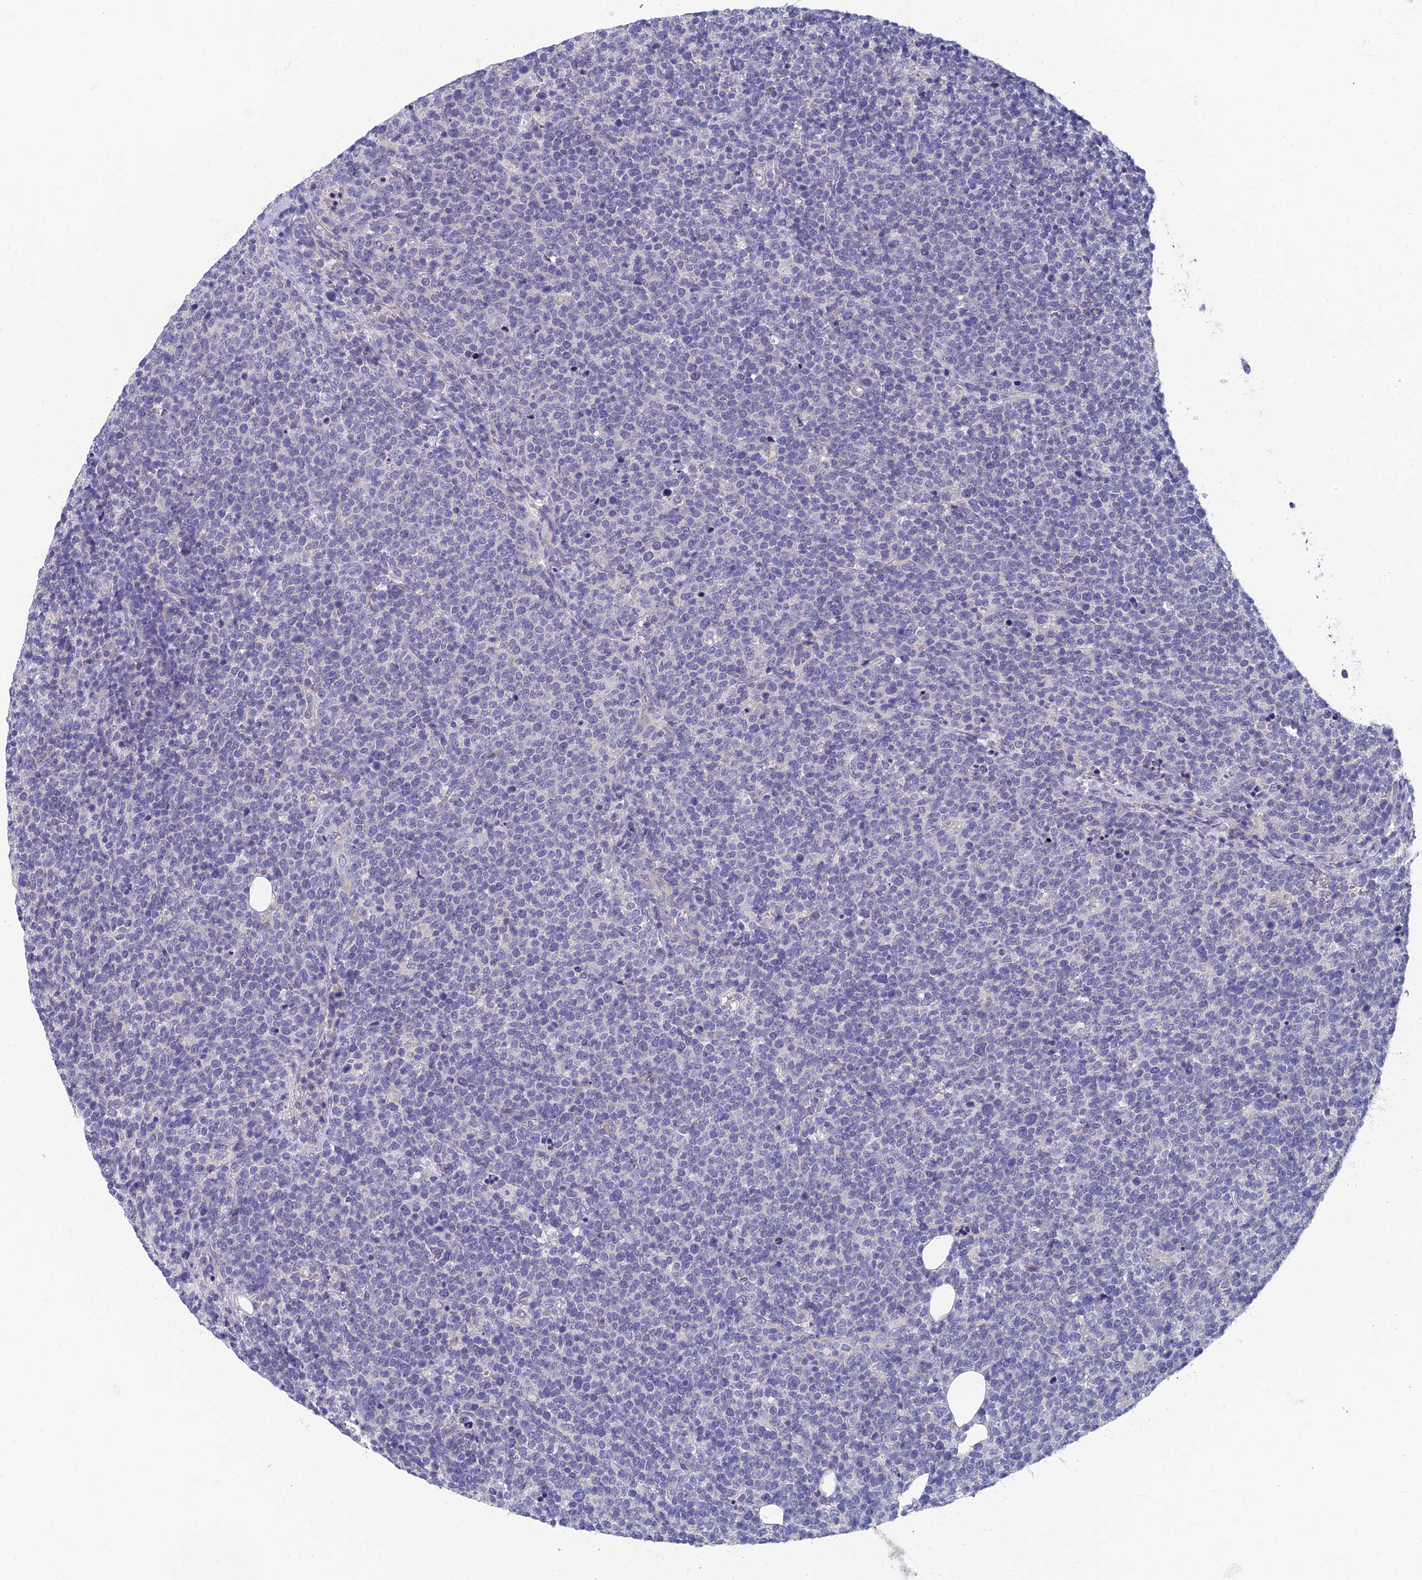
{"staining": {"intensity": "negative", "quantity": "none", "location": "none"}, "tissue": "lymphoma", "cell_type": "Tumor cells", "image_type": "cancer", "snomed": [{"axis": "morphology", "description": "Malignant lymphoma, non-Hodgkin's type, High grade"}, {"axis": "topography", "description": "Lymph node"}], "caption": "Tumor cells are negative for brown protein staining in malignant lymphoma, non-Hodgkin's type (high-grade).", "gene": "SPIN4", "patient": {"sex": "male", "age": 61}}